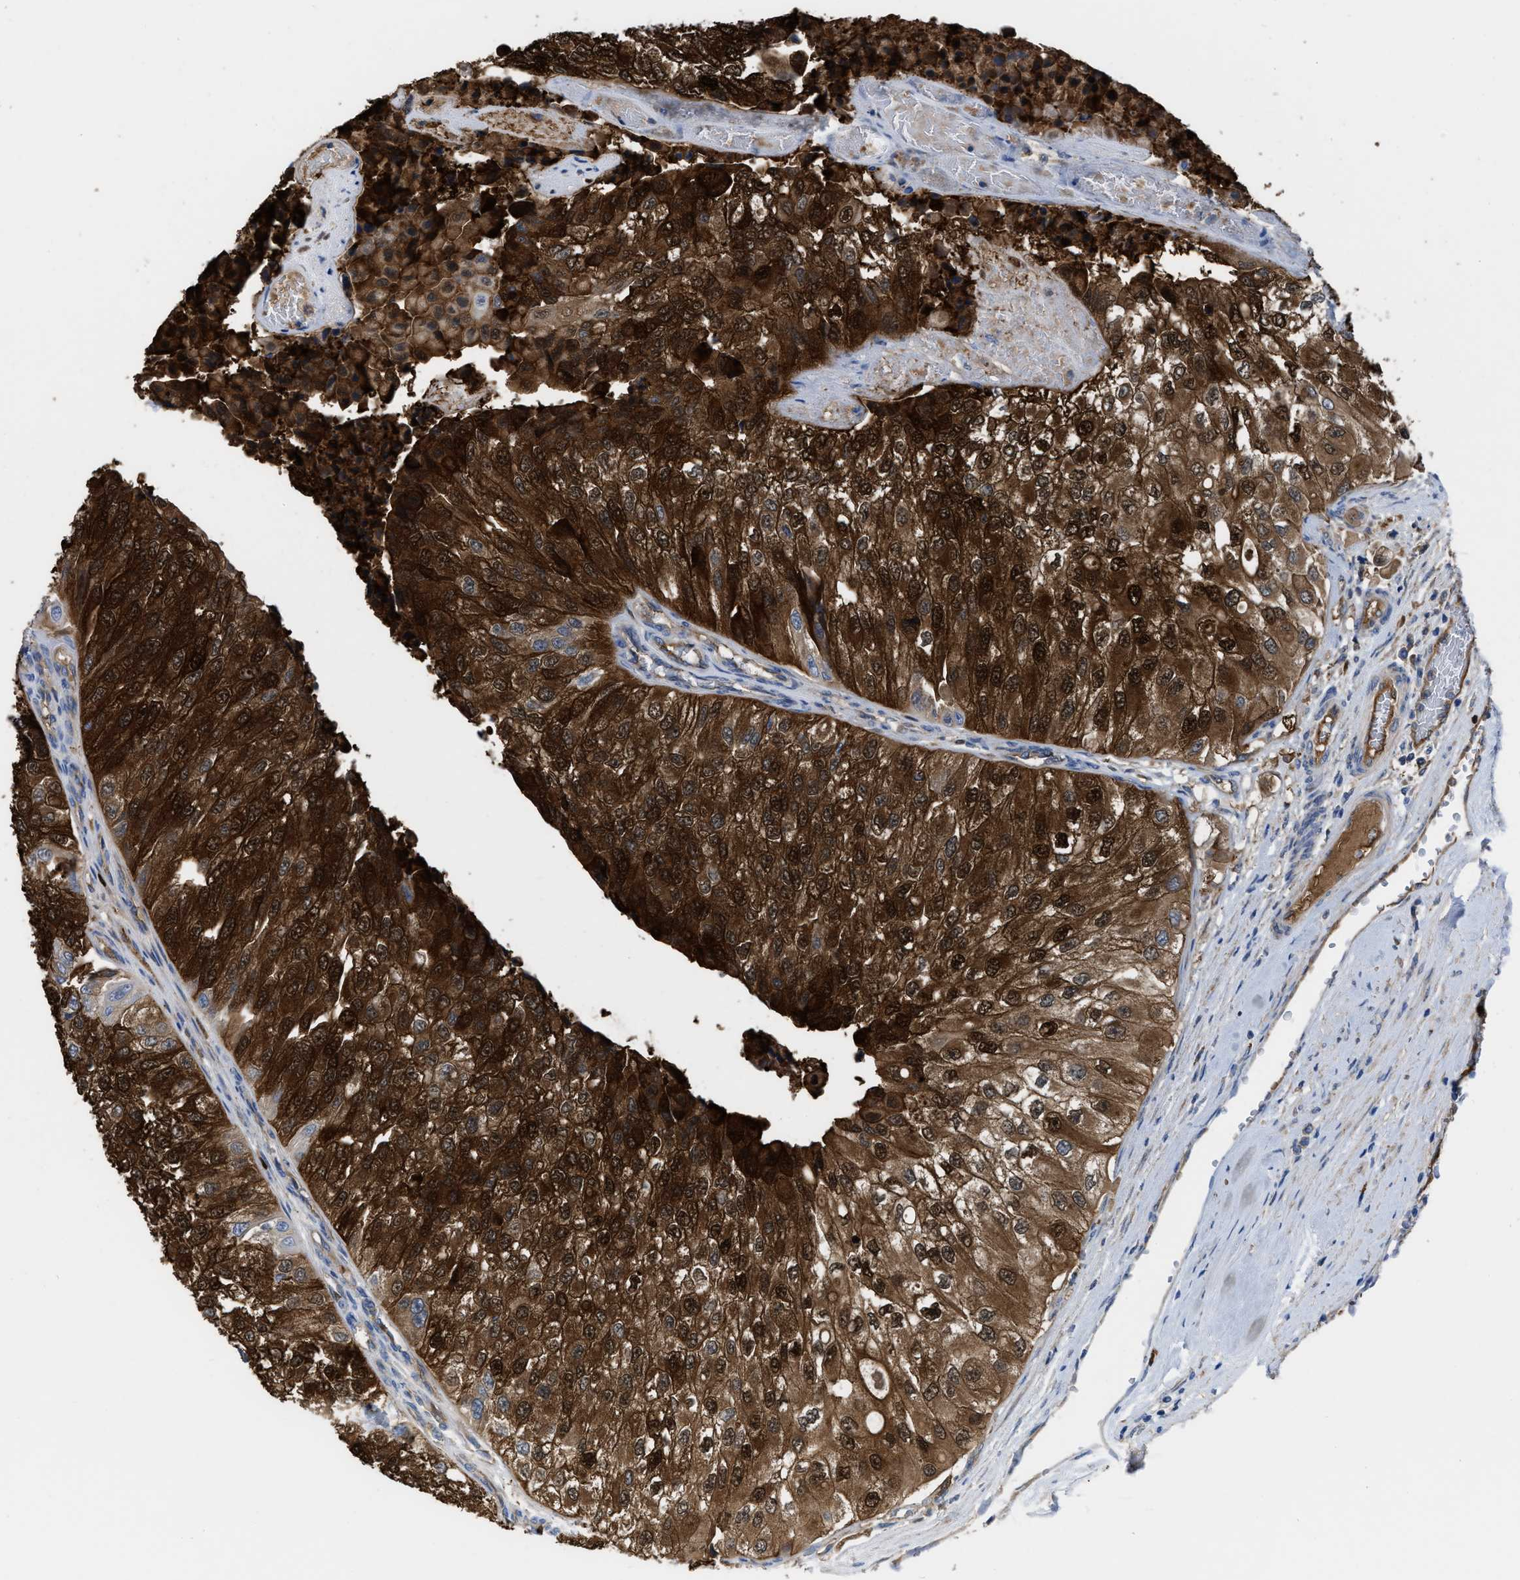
{"staining": {"intensity": "strong", "quantity": ">75%", "location": "cytoplasmic/membranous,nuclear"}, "tissue": "urothelial cancer", "cell_type": "Tumor cells", "image_type": "cancer", "snomed": [{"axis": "morphology", "description": "Urothelial carcinoma, High grade"}, {"axis": "topography", "description": "Kidney"}, {"axis": "topography", "description": "Urinary bladder"}], "caption": "A high amount of strong cytoplasmic/membranous and nuclear expression is present in about >75% of tumor cells in urothelial carcinoma (high-grade) tissue.", "gene": "TRIOBP", "patient": {"sex": "male", "age": 77}}